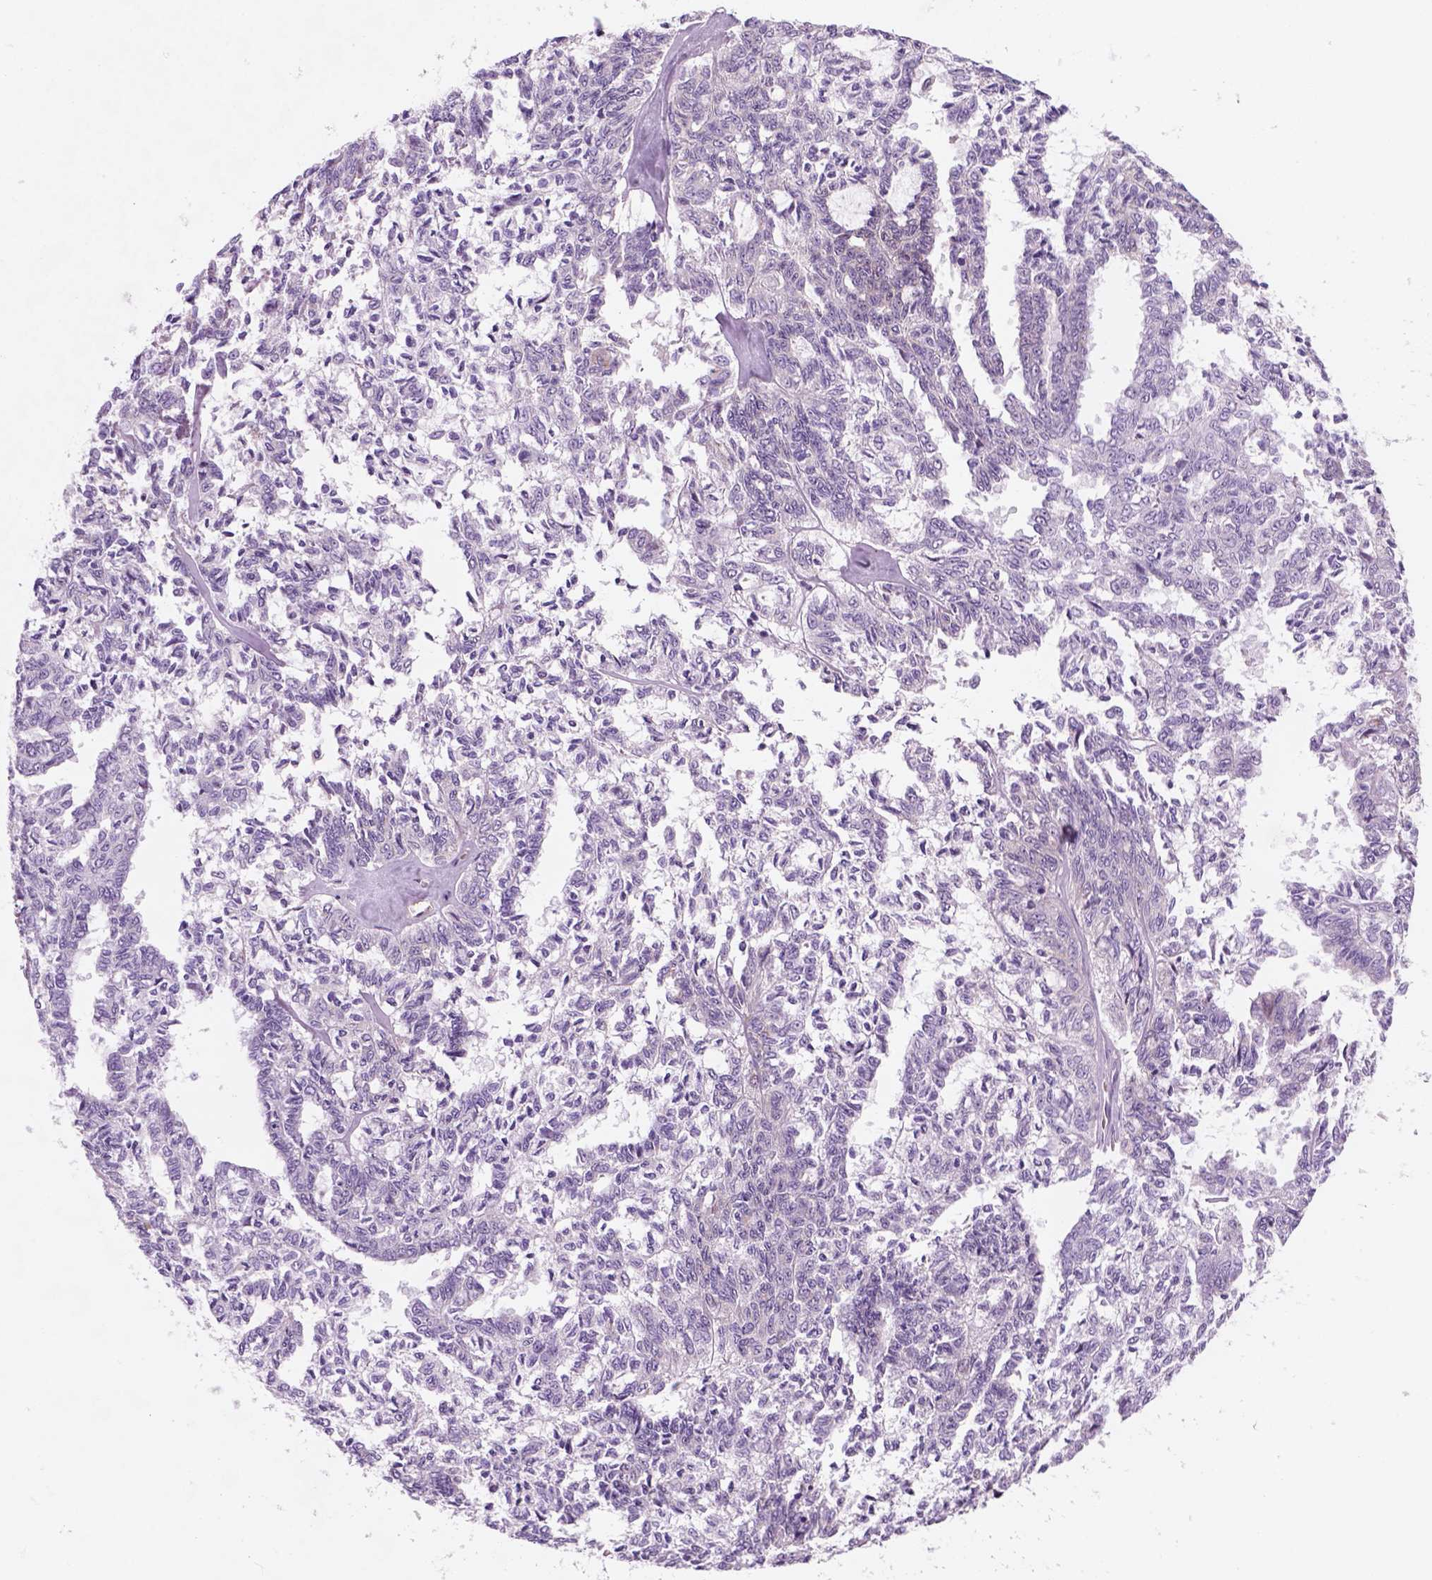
{"staining": {"intensity": "negative", "quantity": "none", "location": "none"}, "tissue": "ovarian cancer", "cell_type": "Tumor cells", "image_type": "cancer", "snomed": [{"axis": "morphology", "description": "Cystadenocarcinoma, serous, NOS"}, {"axis": "topography", "description": "Ovary"}], "caption": "This image is of ovarian cancer stained with immunohistochemistry (IHC) to label a protein in brown with the nuclei are counter-stained blue. There is no positivity in tumor cells. The staining was performed using DAB to visualize the protein expression in brown, while the nuclei were stained in blue with hematoxylin (Magnification: 20x).", "gene": "CD84", "patient": {"sex": "female", "age": 71}}